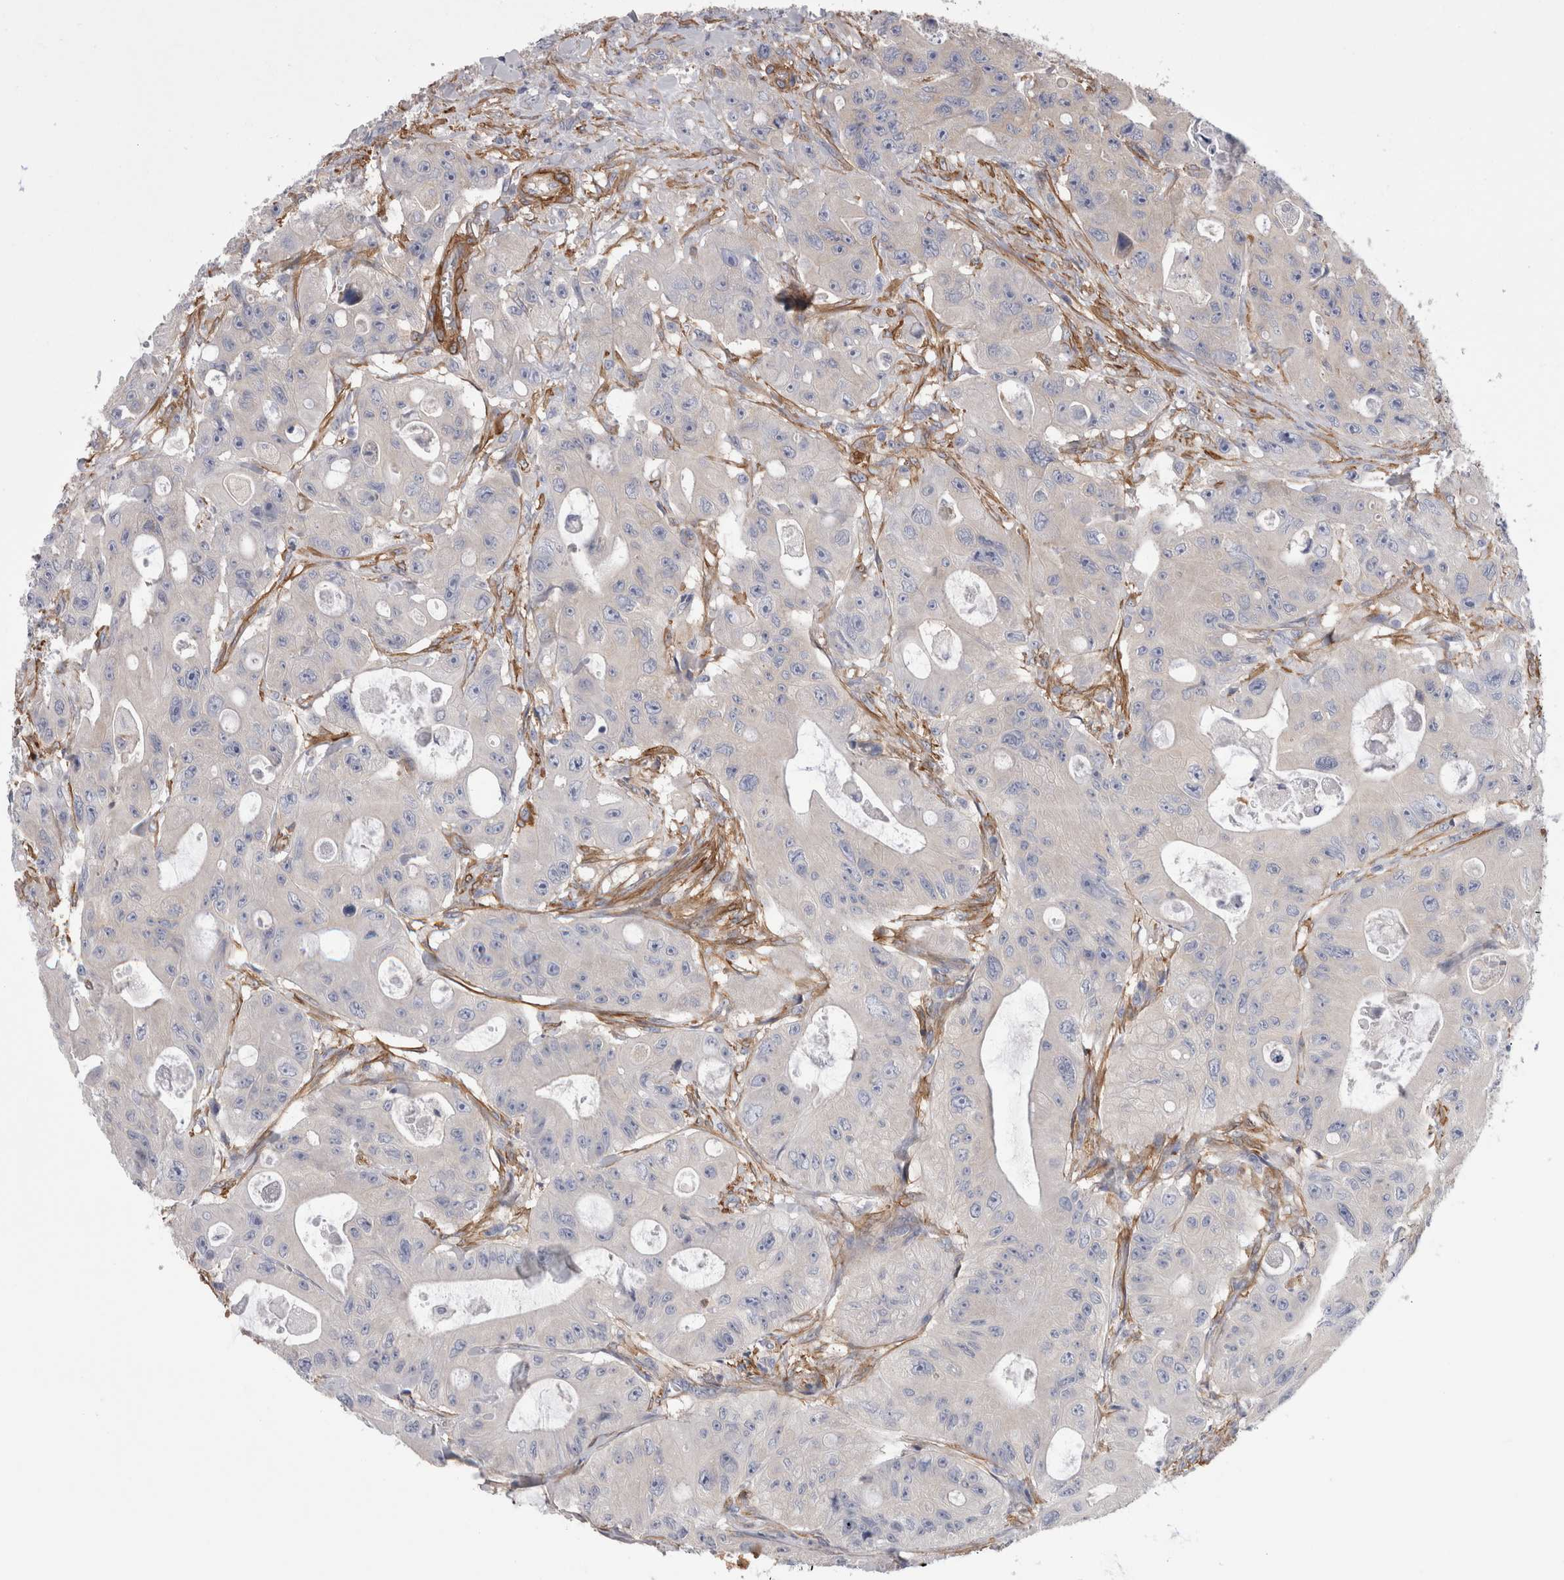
{"staining": {"intensity": "negative", "quantity": "none", "location": "none"}, "tissue": "colorectal cancer", "cell_type": "Tumor cells", "image_type": "cancer", "snomed": [{"axis": "morphology", "description": "Adenocarcinoma, NOS"}, {"axis": "topography", "description": "Colon"}], "caption": "Micrograph shows no protein staining in tumor cells of colorectal cancer tissue. (DAB immunohistochemistry (IHC) visualized using brightfield microscopy, high magnification).", "gene": "EPRS1", "patient": {"sex": "female", "age": 46}}